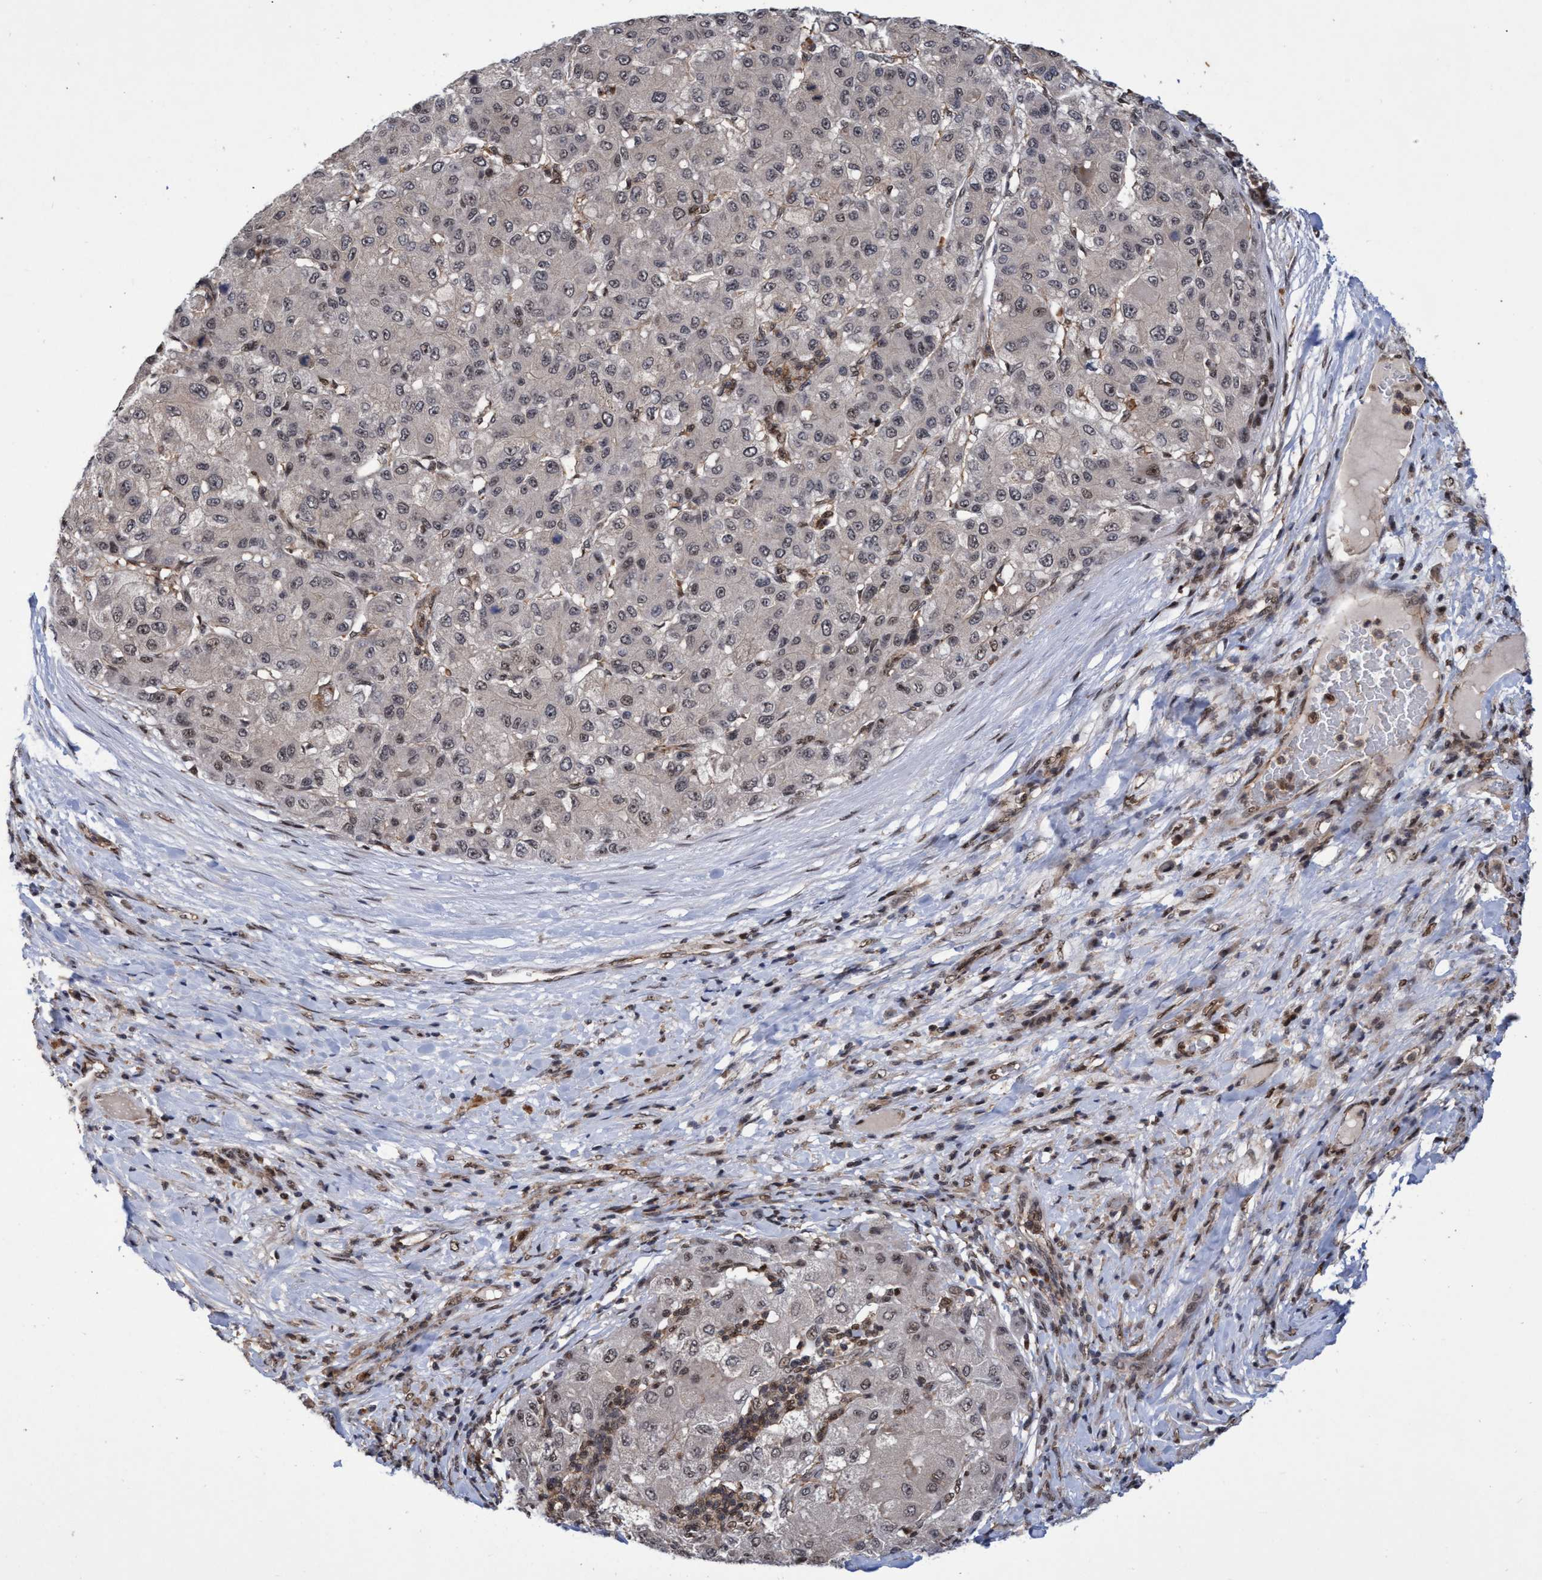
{"staining": {"intensity": "weak", "quantity": "<25%", "location": "nuclear"}, "tissue": "liver cancer", "cell_type": "Tumor cells", "image_type": "cancer", "snomed": [{"axis": "morphology", "description": "Carcinoma, Hepatocellular, NOS"}, {"axis": "topography", "description": "Liver"}], "caption": "An IHC photomicrograph of liver cancer is shown. There is no staining in tumor cells of liver cancer.", "gene": "GTF2F1", "patient": {"sex": "male", "age": 80}}